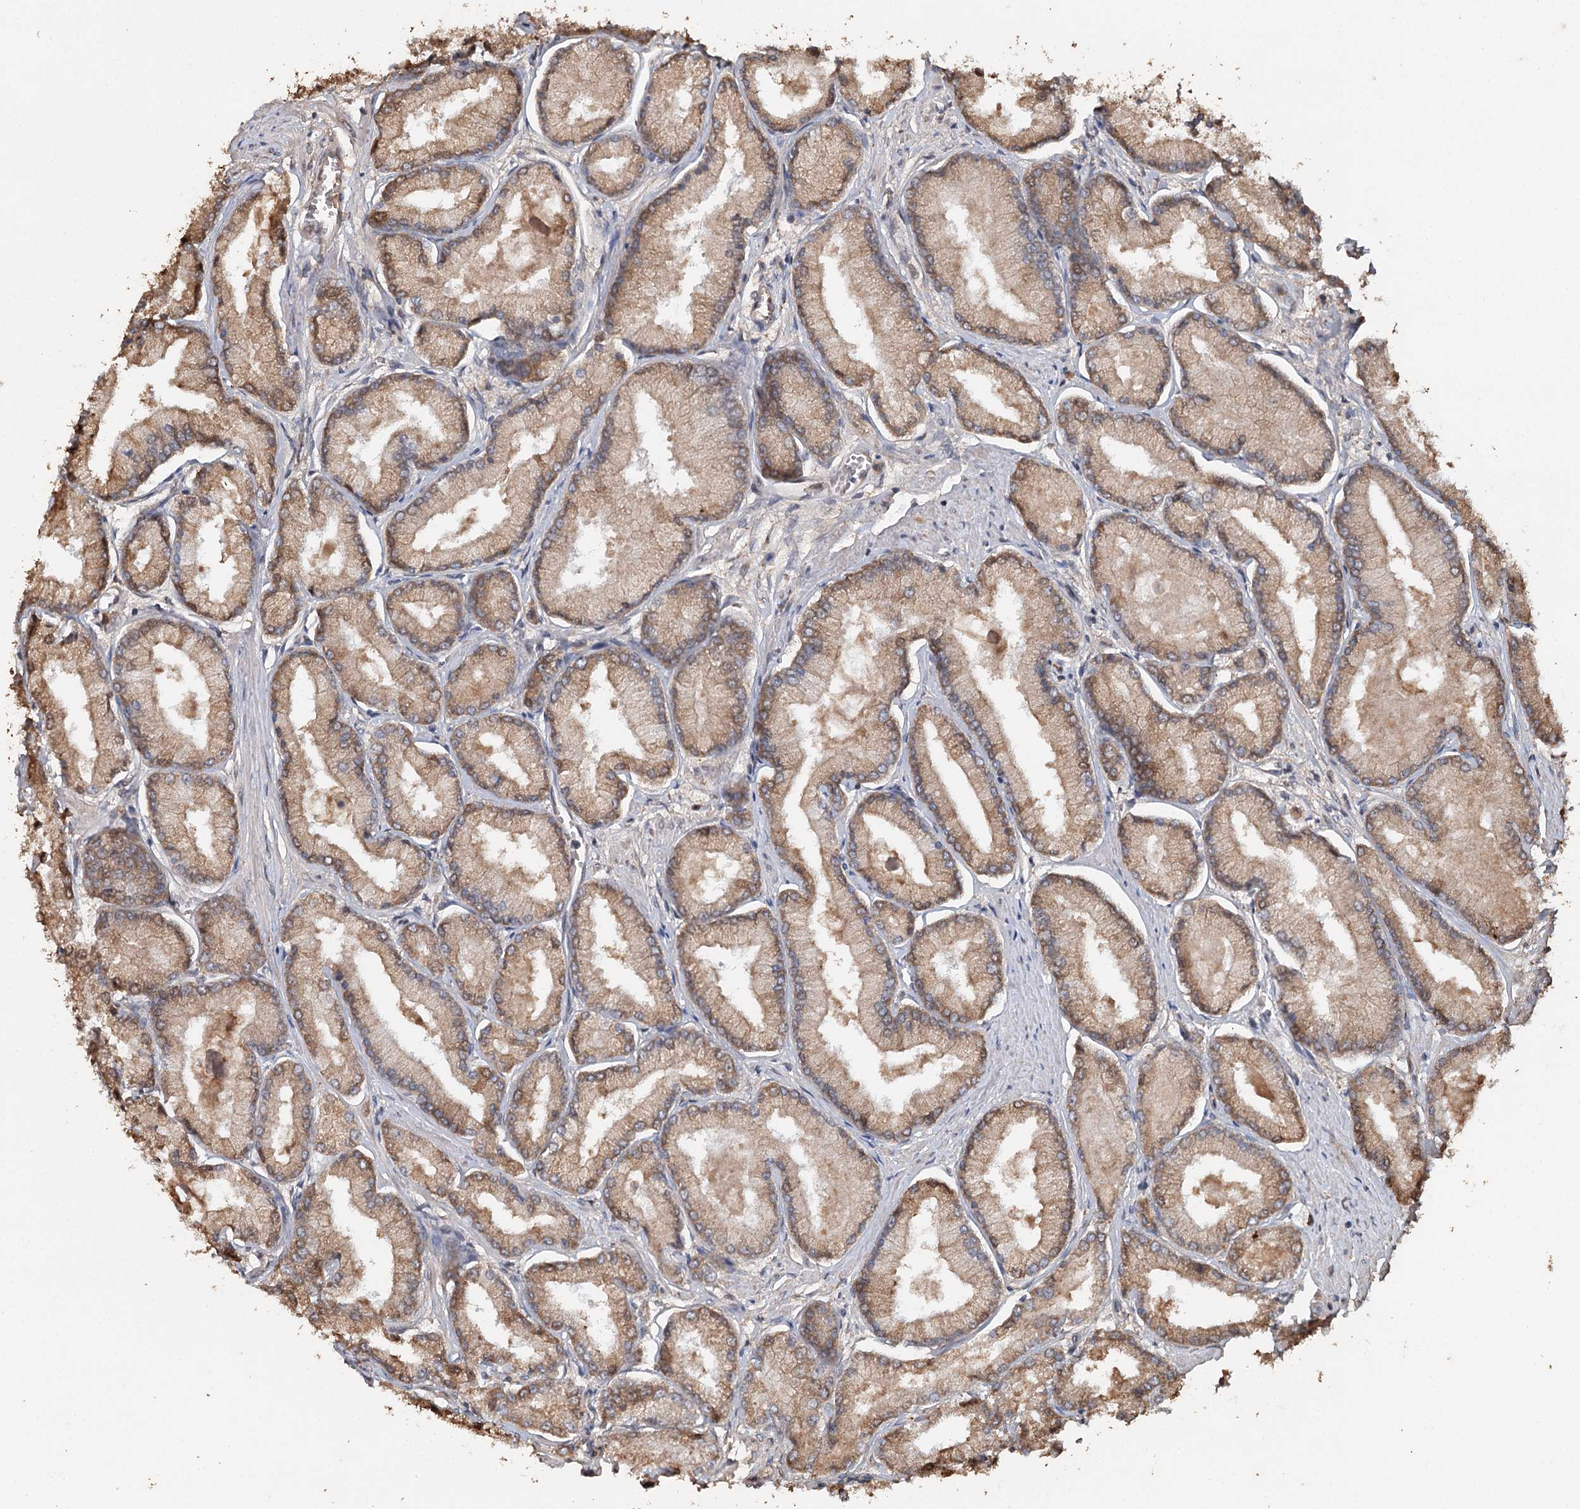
{"staining": {"intensity": "moderate", "quantity": ">75%", "location": "cytoplasmic/membranous"}, "tissue": "prostate cancer", "cell_type": "Tumor cells", "image_type": "cancer", "snomed": [{"axis": "morphology", "description": "Adenocarcinoma, Low grade"}, {"axis": "topography", "description": "Prostate"}], "caption": "Human prostate cancer (adenocarcinoma (low-grade)) stained for a protein (brown) shows moderate cytoplasmic/membranous positive positivity in approximately >75% of tumor cells.", "gene": "SYVN1", "patient": {"sex": "male", "age": 74}}